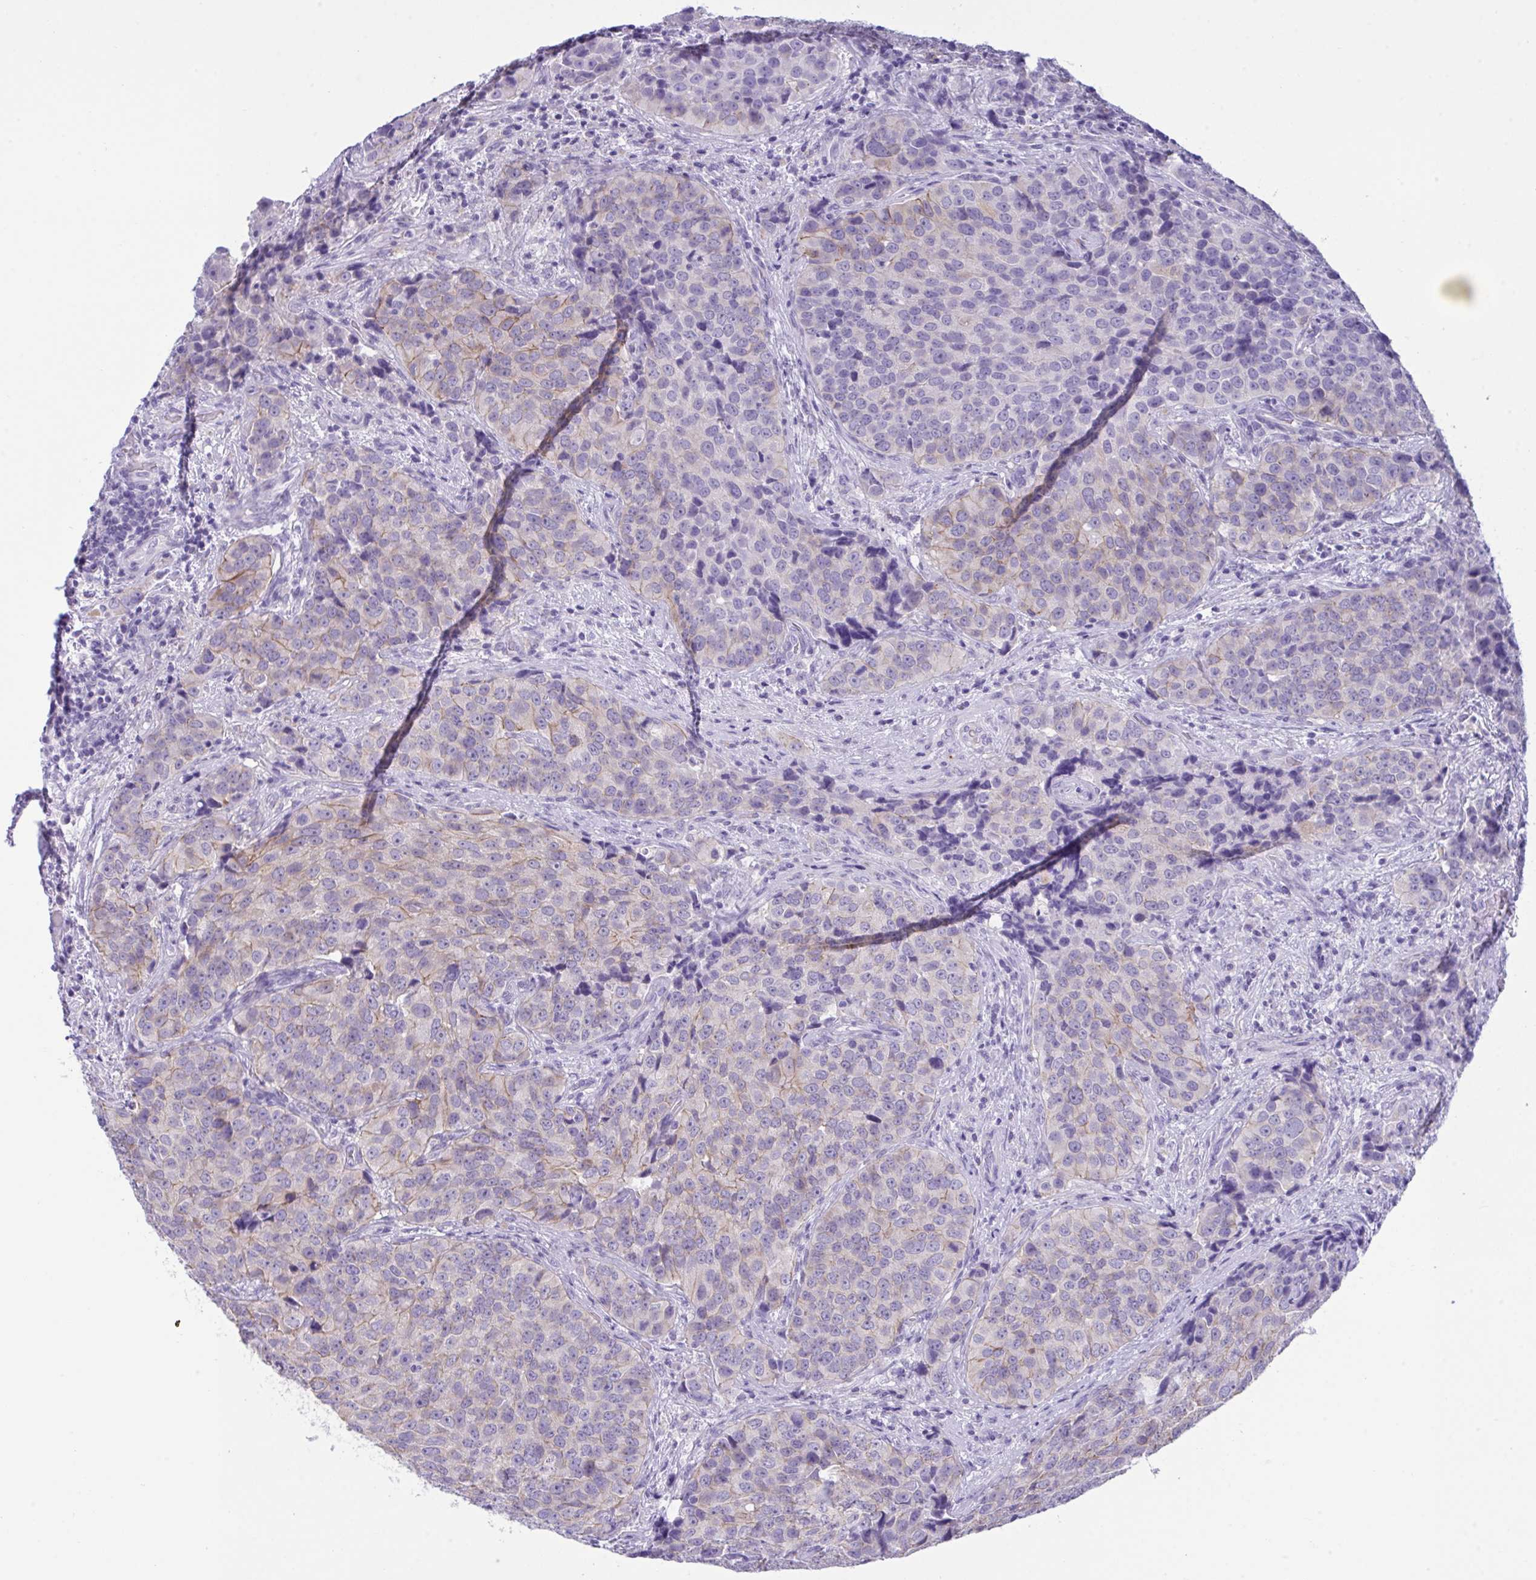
{"staining": {"intensity": "weak", "quantity": "<25%", "location": "cytoplasmic/membranous"}, "tissue": "urothelial cancer", "cell_type": "Tumor cells", "image_type": "cancer", "snomed": [{"axis": "morphology", "description": "Urothelial carcinoma, NOS"}, {"axis": "topography", "description": "Urinary bladder"}], "caption": "Immunohistochemical staining of transitional cell carcinoma demonstrates no significant staining in tumor cells. Brightfield microscopy of IHC stained with DAB (3,3'-diaminobenzidine) (brown) and hematoxylin (blue), captured at high magnification.", "gene": "GLB1L2", "patient": {"sex": "male", "age": 52}}